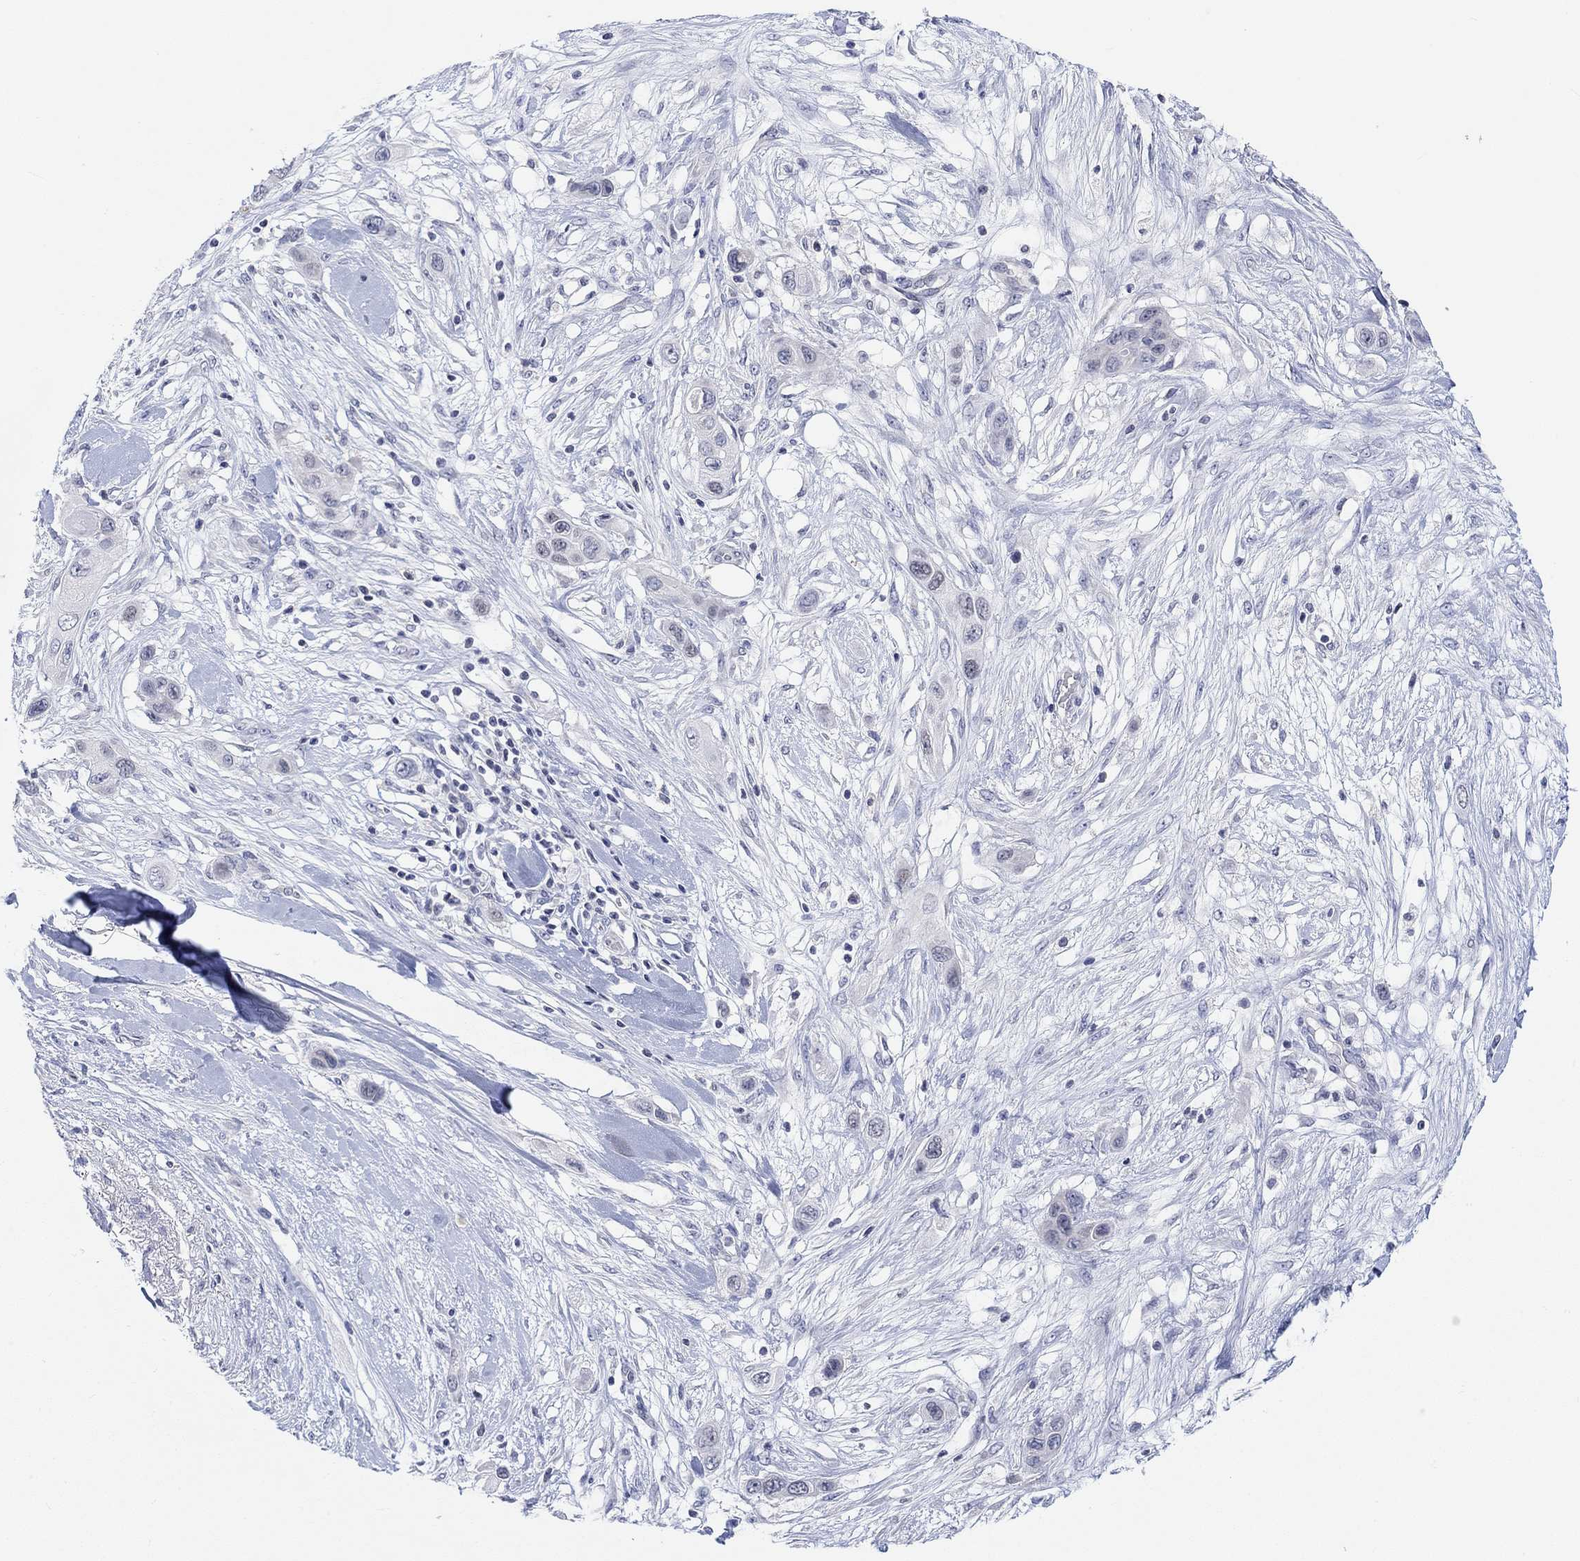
{"staining": {"intensity": "negative", "quantity": "none", "location": "none"}, "tissue": "skin cancer", "cell_type": "Tumor cells", "image_type": "cancer", "snomed": [{"axis": "morphology", "description": "Squamous cell carcinoma, NOS"}, {"axis": "topography", "description": "Skin"}], "caption": "Histopathology image shows no protein positivity in tumor cells of squamous cell carcinoma (skin) tissue.", "gene": "ATP6V1E2", "patient": {"sex": "male", "age": 79}}